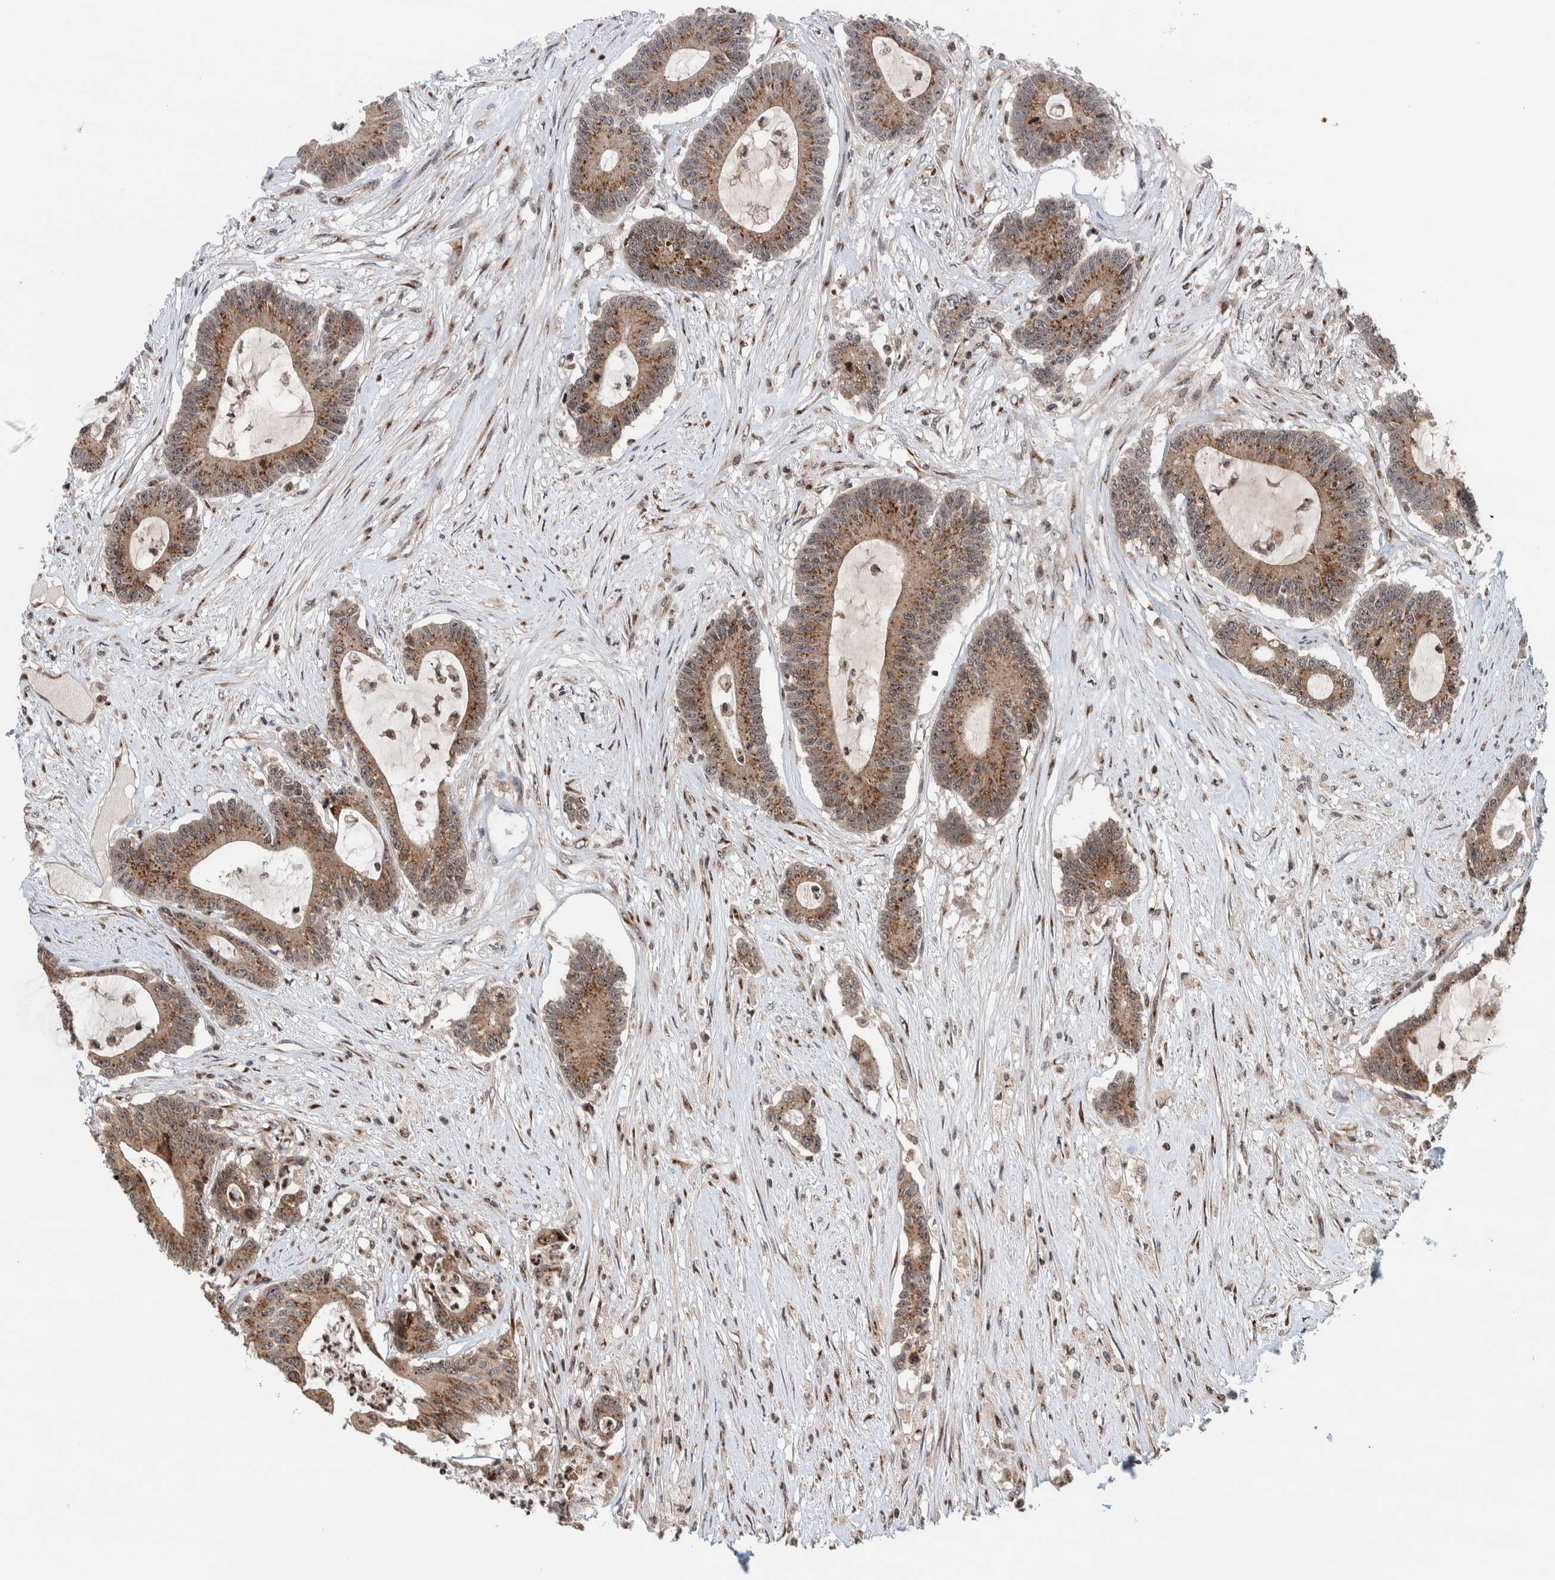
{"staining": {"intensity": "moderate", "quantity": ">75%", "location": "cytoplasmic/membranous,nuclear"}, "tissue": "colorectal cancer", "cell_type": "Tumor cells", "image_type": "cancer", "snomed": [{"axis": "morphology", "description": "Adenocarcinoma, NOS"}, {"axis": "topography", "description": "Colon"}], "caption": "The immunohistochemical stain labels moderate cytoplasmic/membranous and nuclear staining in tumor cells of adenocarcinoma (colorectal) tissue.", "gene": "CCDC182", "patient": {"sex": "female", "age": 84}}